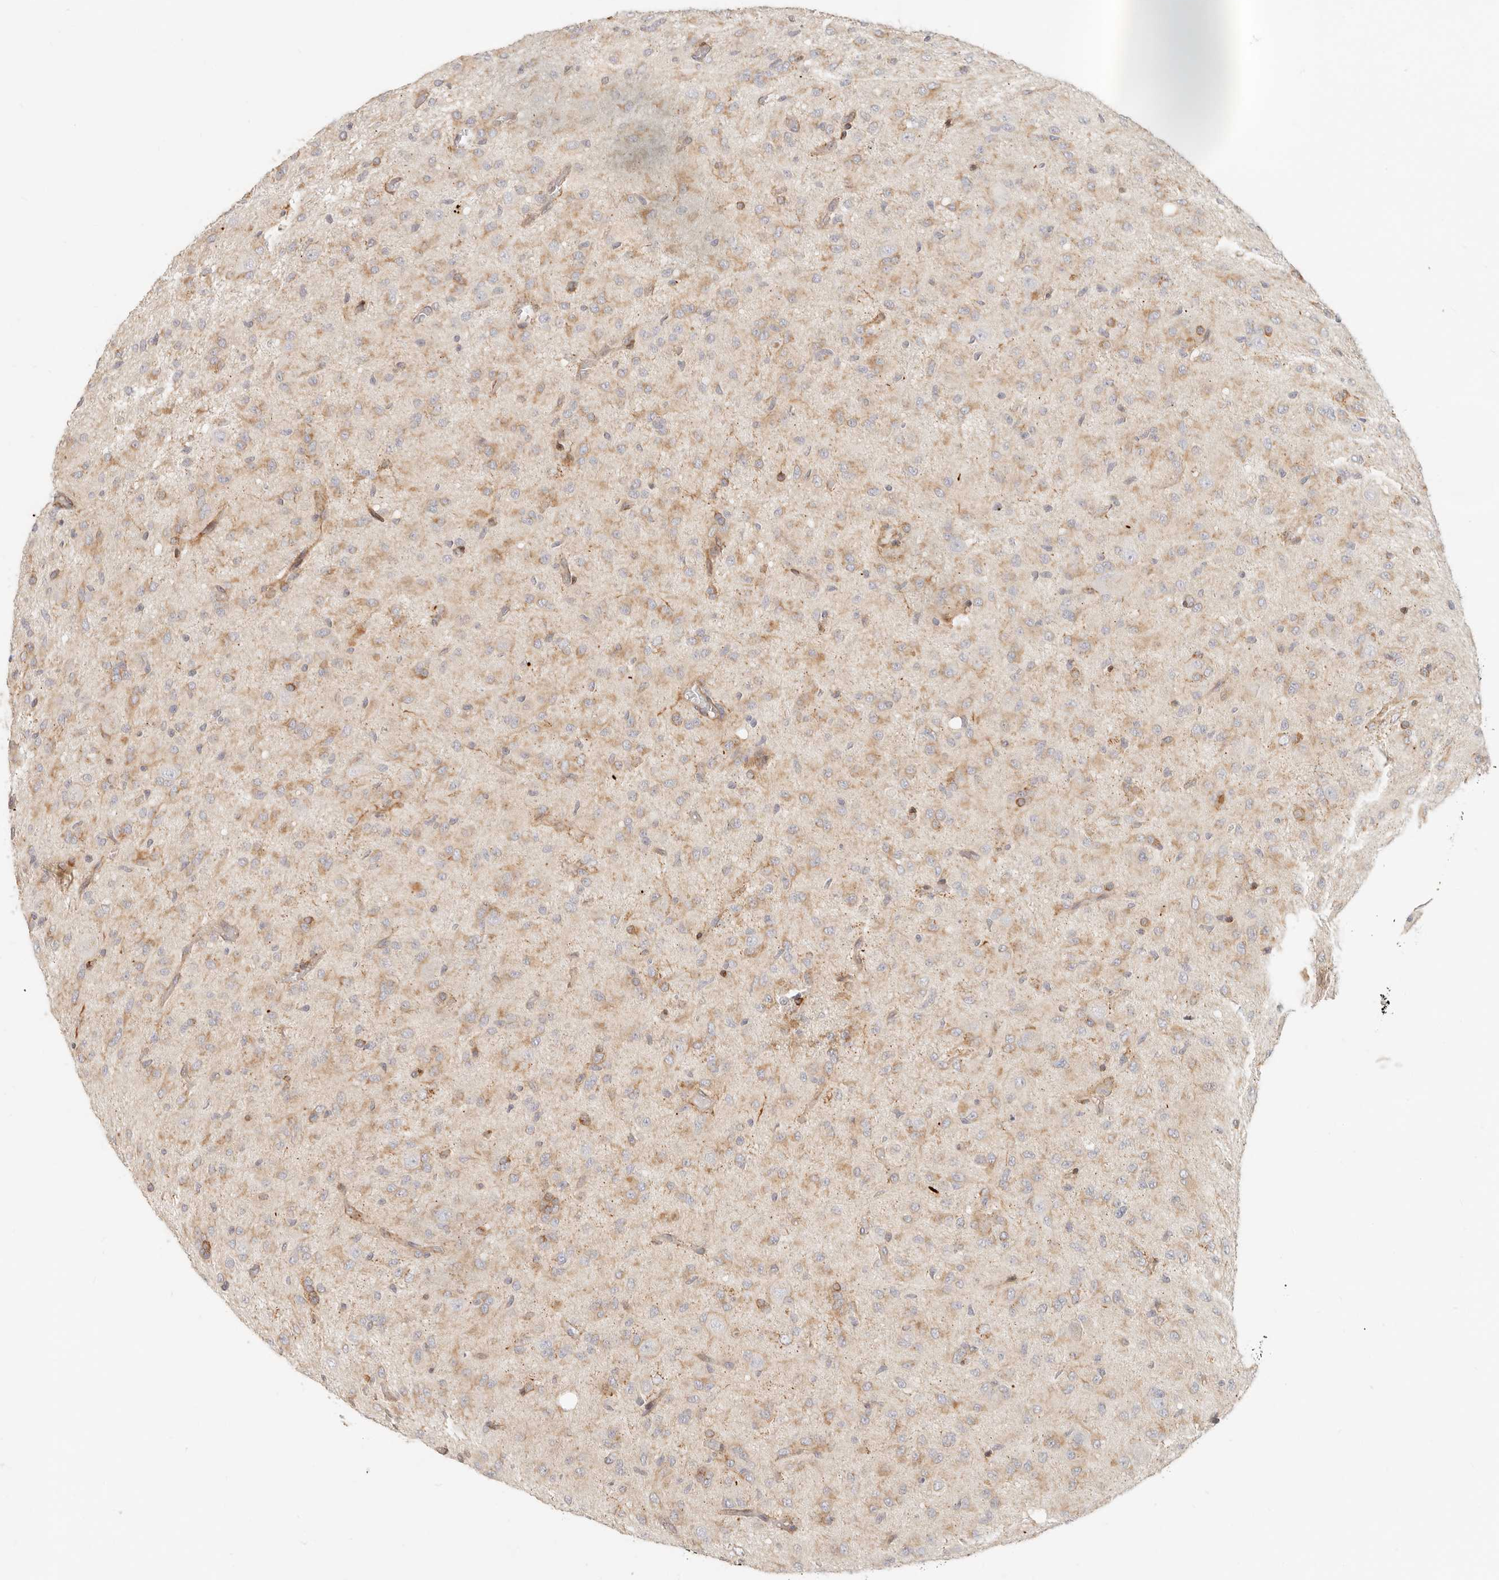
{"staining": {"intensity": "weak", "quantity": "25%-75%", "location": "cytoplasmic/membranous"}, "tissue": "glioma", "cell_type": "Tumor cells", "image_type": "cancer", "snomed": [{"axis": "morphology", "description": "Glioma, malignant, High grade"}, {"axis": "topography", "description": "Brain"}], "caption": "The photomicrograph reveals staining of malignant high-grade glioma, revealing weak cytoplasmic/membranous protein staining (brown color) within tumor cells.", "gene": "SASS6", "patient": {"sex": "female", "age": 59}}